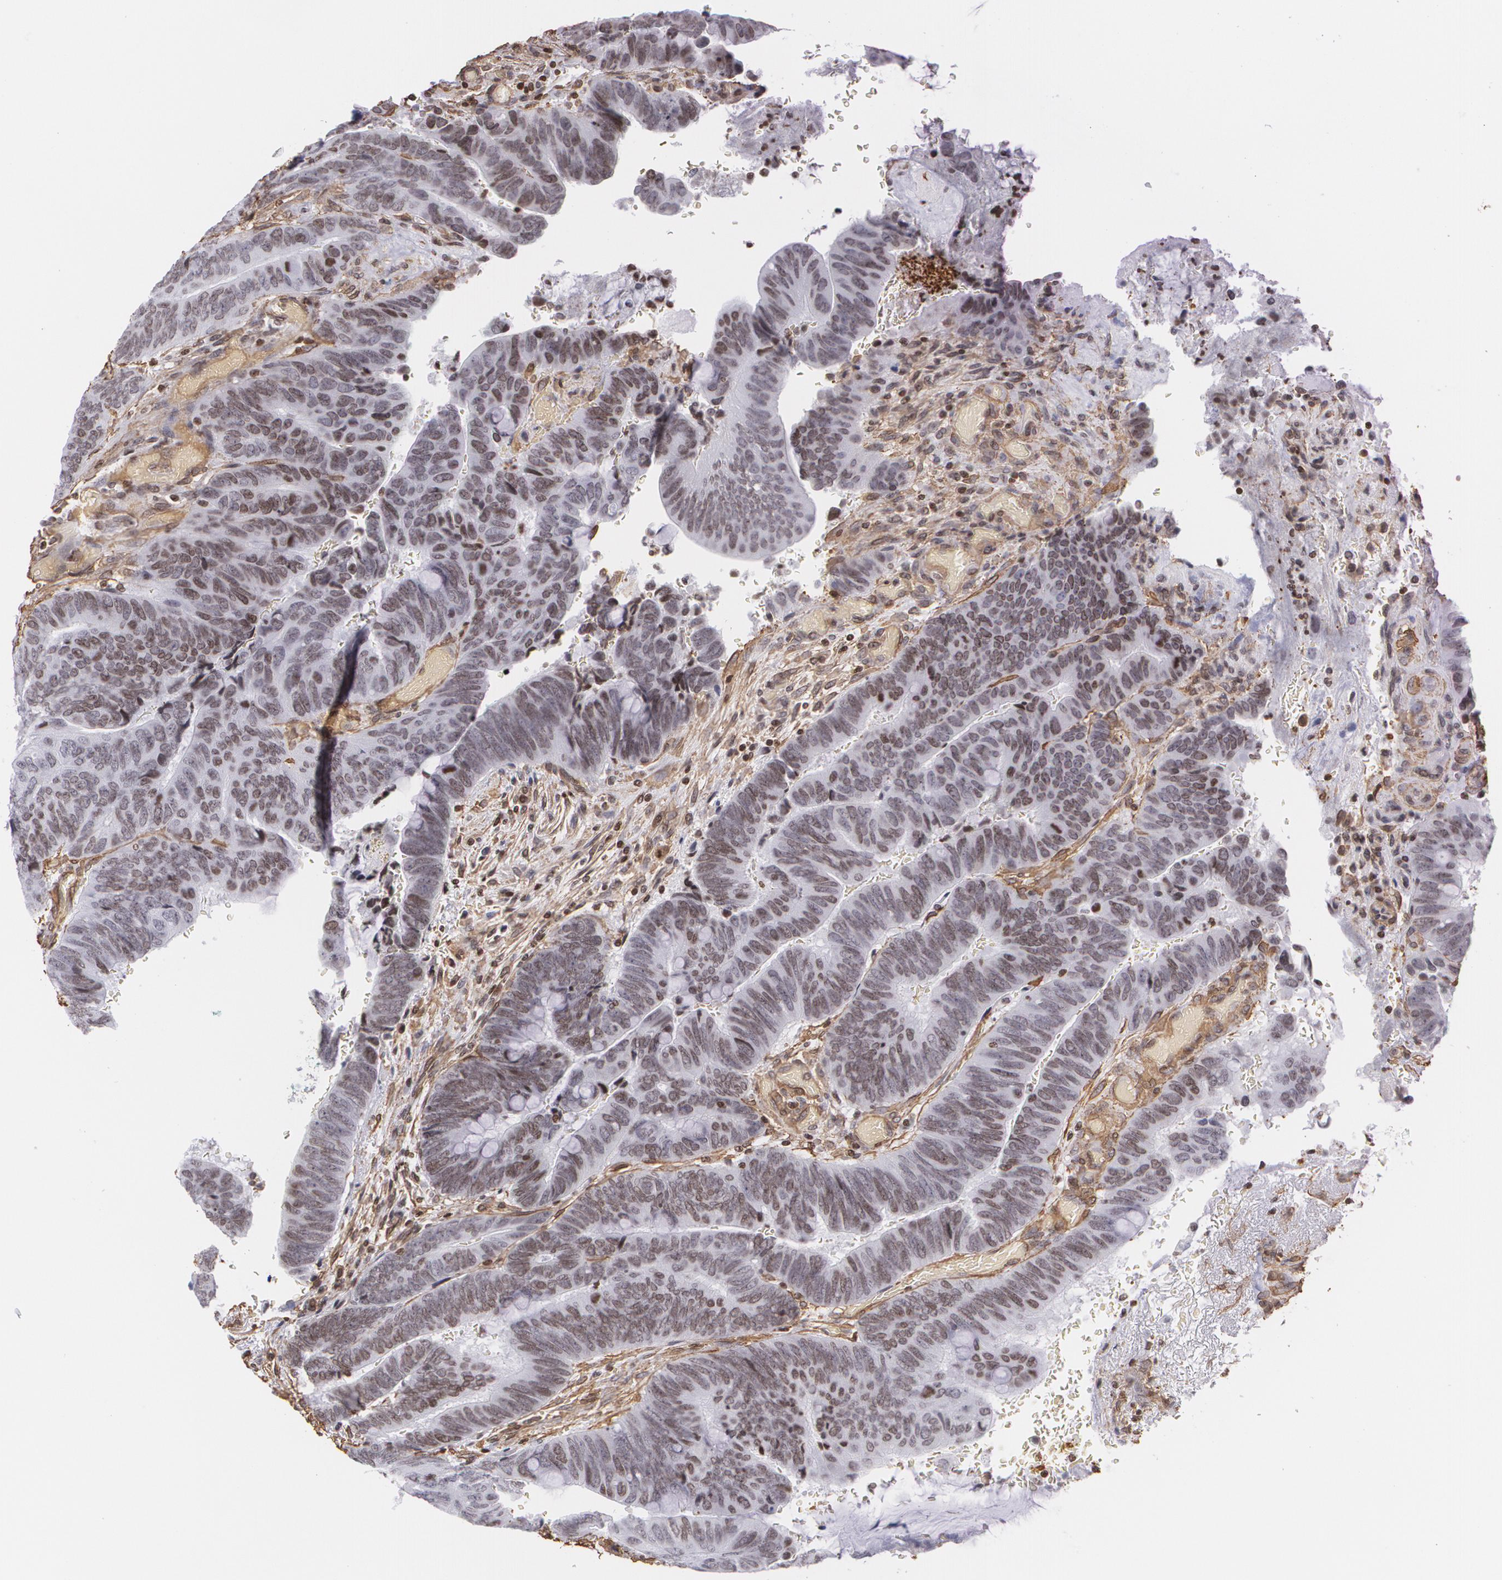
{"staining": {"intensity": "weak", "quantity": "<25%", "location": "cytoplasmic/membranous"}, "tissue": "colorectal cancer", "cell_type": "Tumor cells", "image_type": "cancer", "snomed": [{"axis": "morphology", "description": "Normal tissue, NOS"}, {"axis": "morphology", "description": "Adenocarcinoma, NOS"}, {"axis": "topography", "description": "Rectum"}], "caption": "An immunohistochemistry (IHC) photomicrograph of colorectal adenocarcinoma is shown. There is no staining in tumor cells of colorectal adenocarcinoma.", "gene": "VAMP1", "patient": {"sex": "male", "age": 92}}